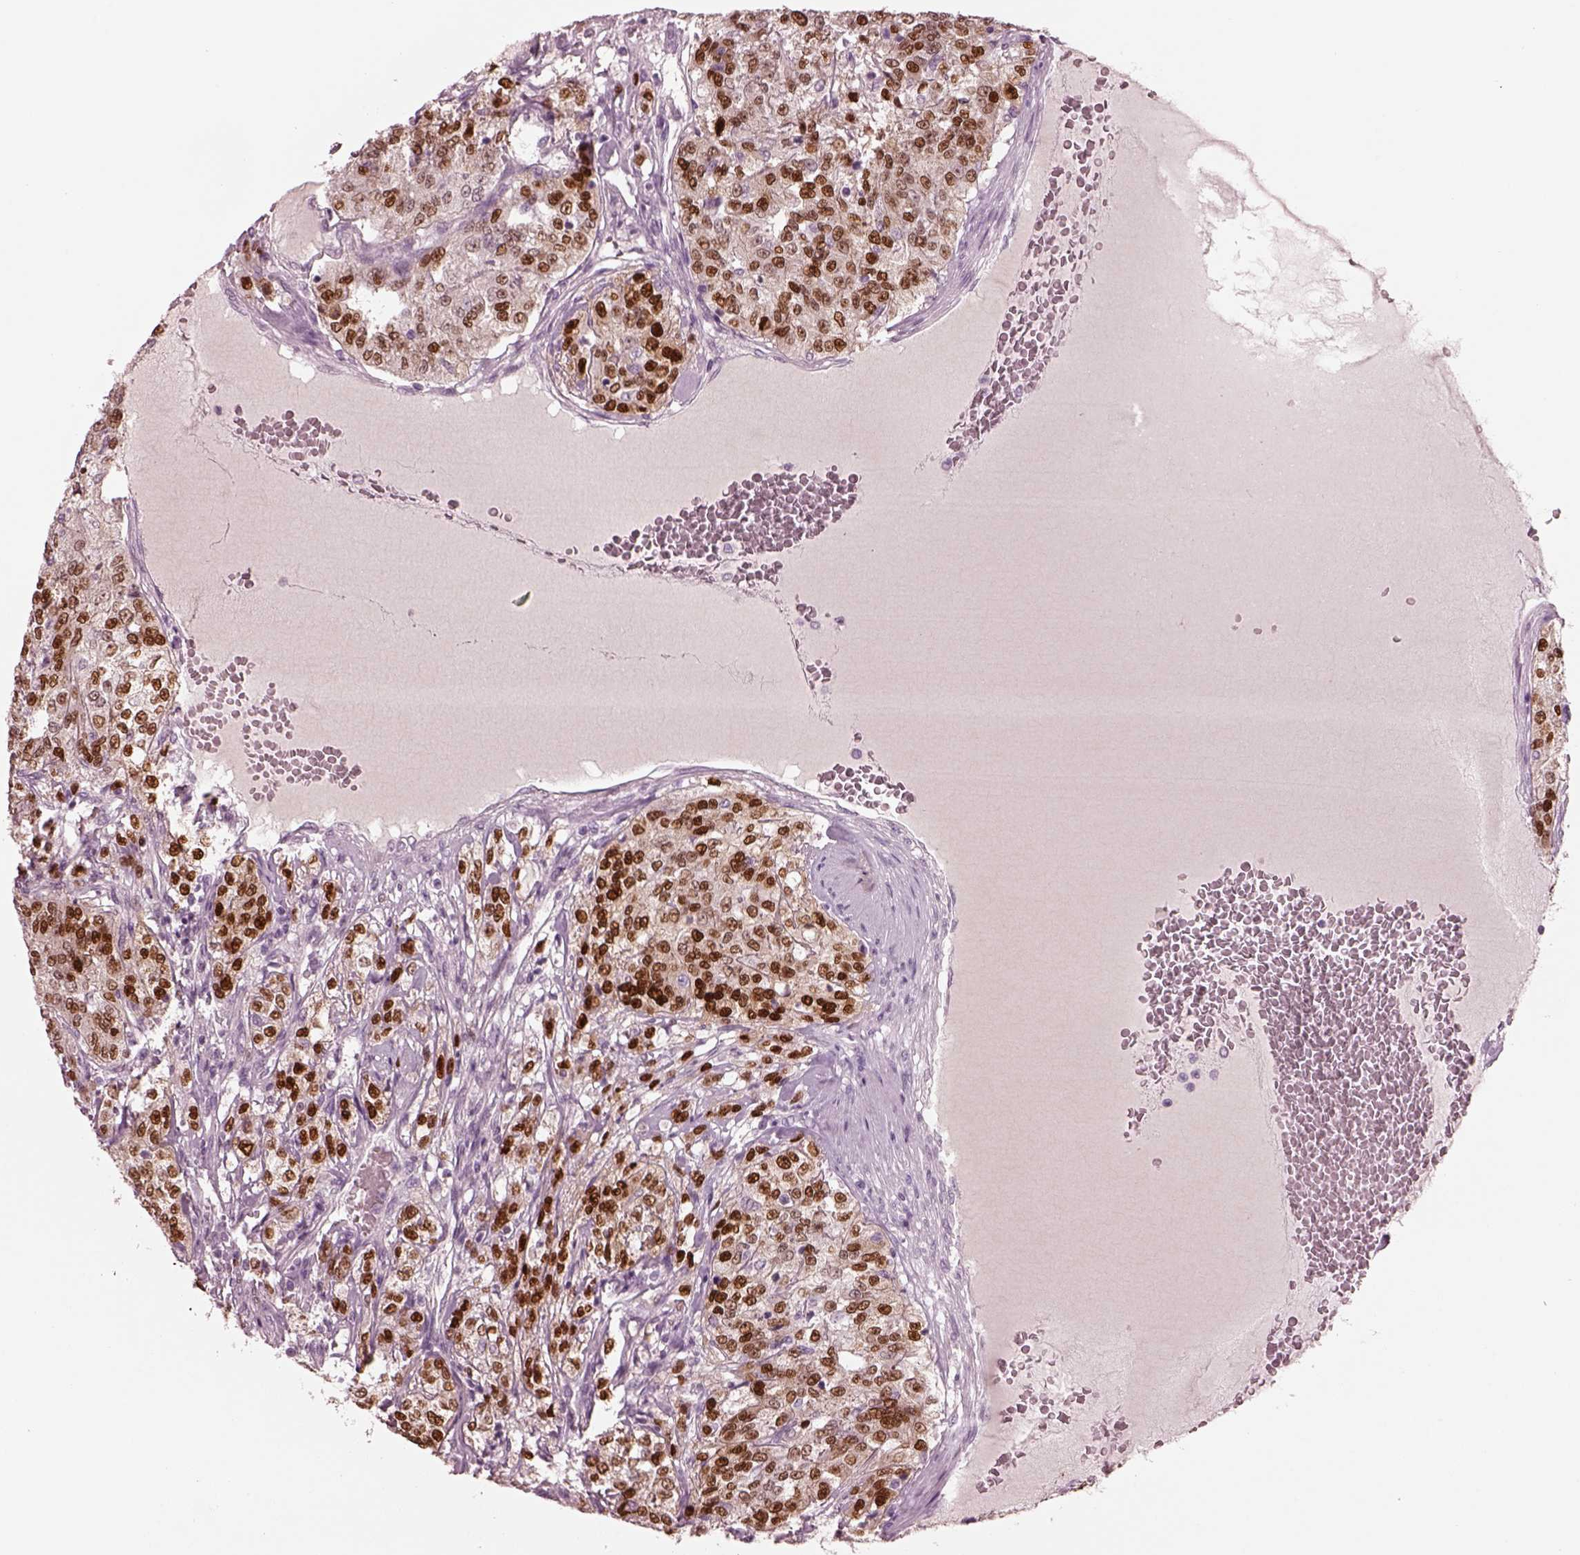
{"staining": {"intensity": "moderate", "quantity": ">75%", "location": "nuclear"}, "tissue": "renal cancer", "cell_type": "Tumor cells", "image_type": "cancer", "snomed": [{"axis": "morphology", "description": "Adenocarcinoma, NOS"}, {"axis": "topography", "description": "Kidney"}], "caption": "Immunohistochemical staining of renal cancer (adenocarcinoma) exhibits medium levels of moderate nuclear protein staining in about >75% of tumor cells. The staining was performed using DAB (3,3'-diaminobenzidine), with brown indicating positive protein expression. Nuclei are stained blue with hematoxylin.", "gene": "SOX9", "patient": {"sex": "female", "age": 63}}